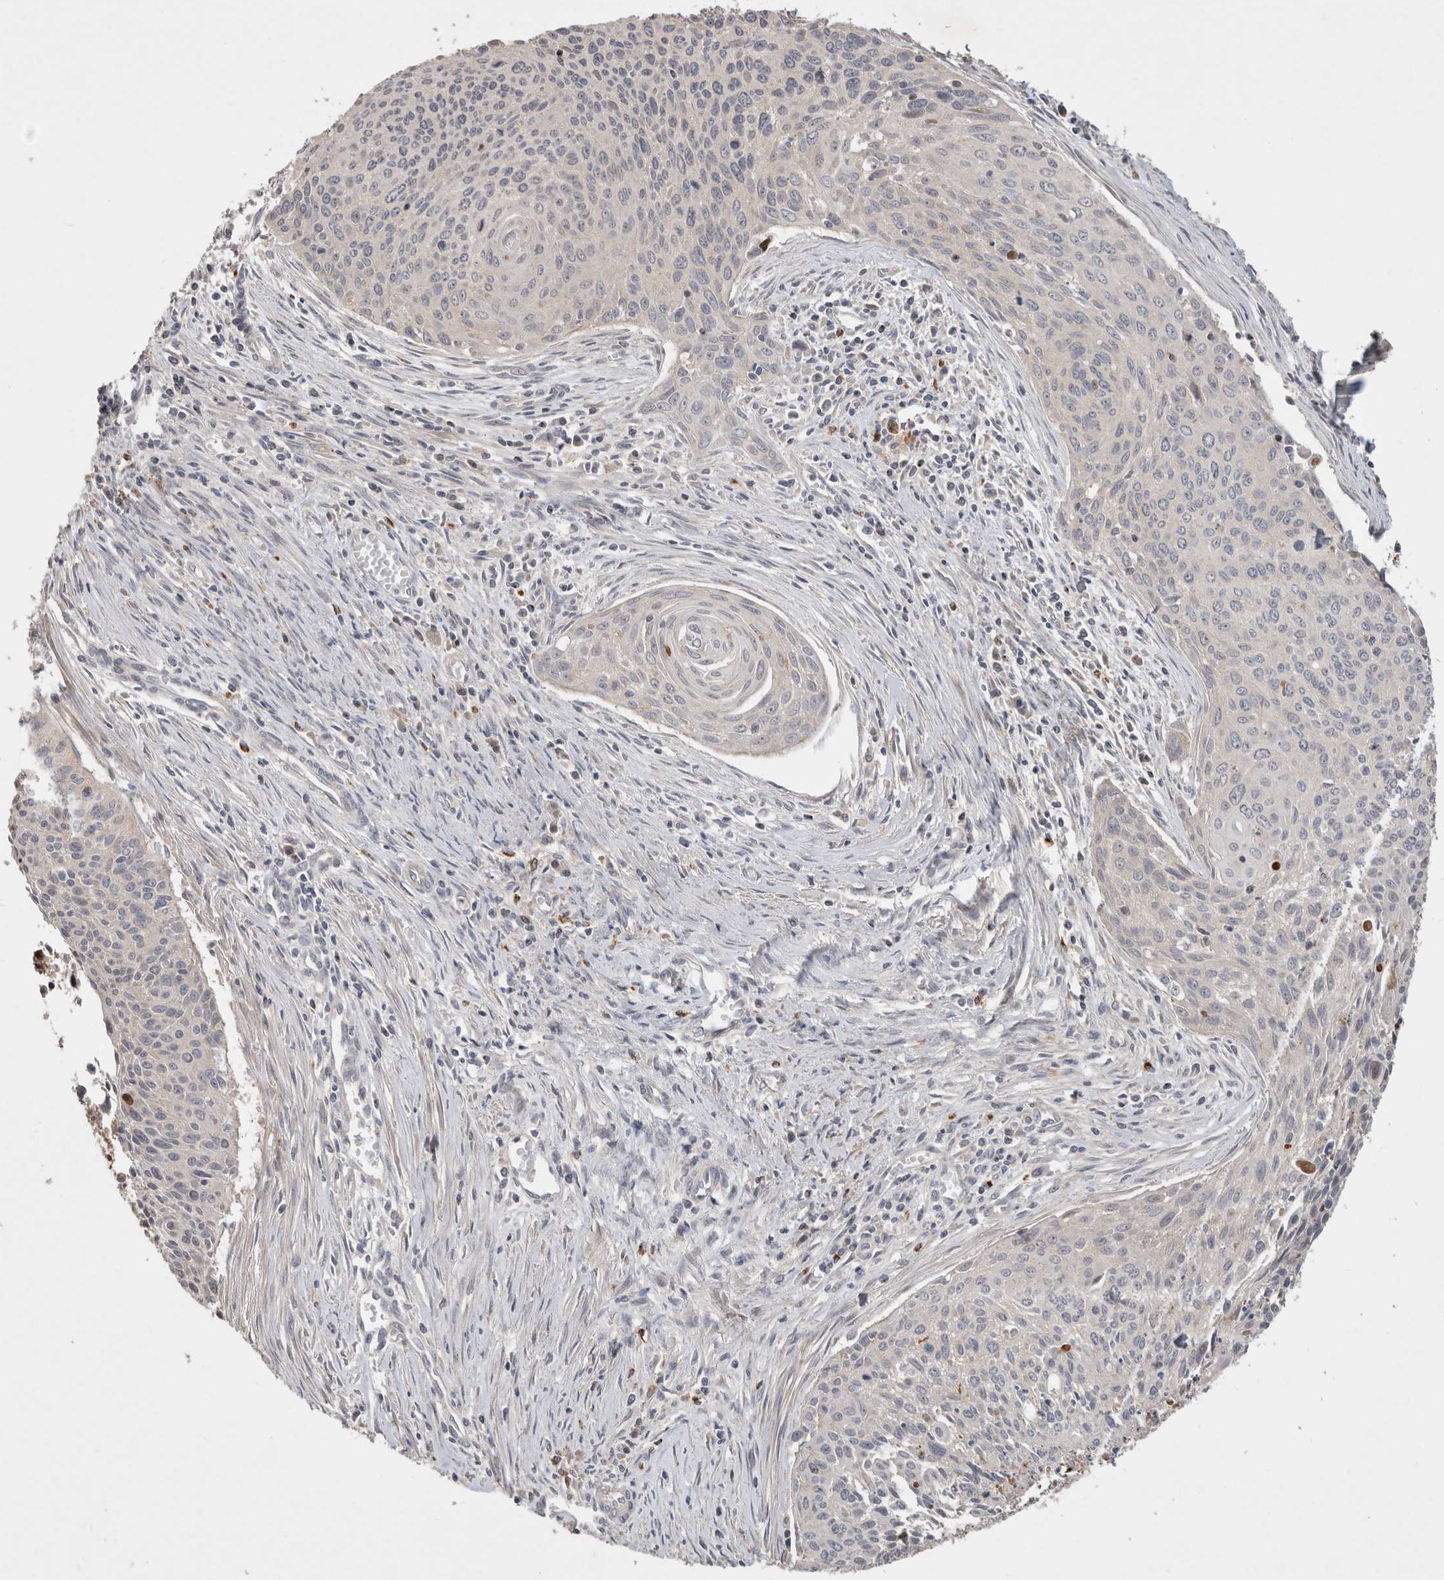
{"staining": {"intensity": "negative", "quantity": "none", "location": "none"}, "tissue": "cervical cancer", "cell_type": "Tumor cells", "image_type": "cancer", "snomed": [{"axis": "morphology", "description": "Squamous cell carcinoma, NOS"}, {"axis": "topography", "description": "Cervix"}], "caption": "Tumor cells are negative for brown protein staining in cervical cancer.", "gene": "SERAC1", "patient": {"sex": "female", "age": 55}}